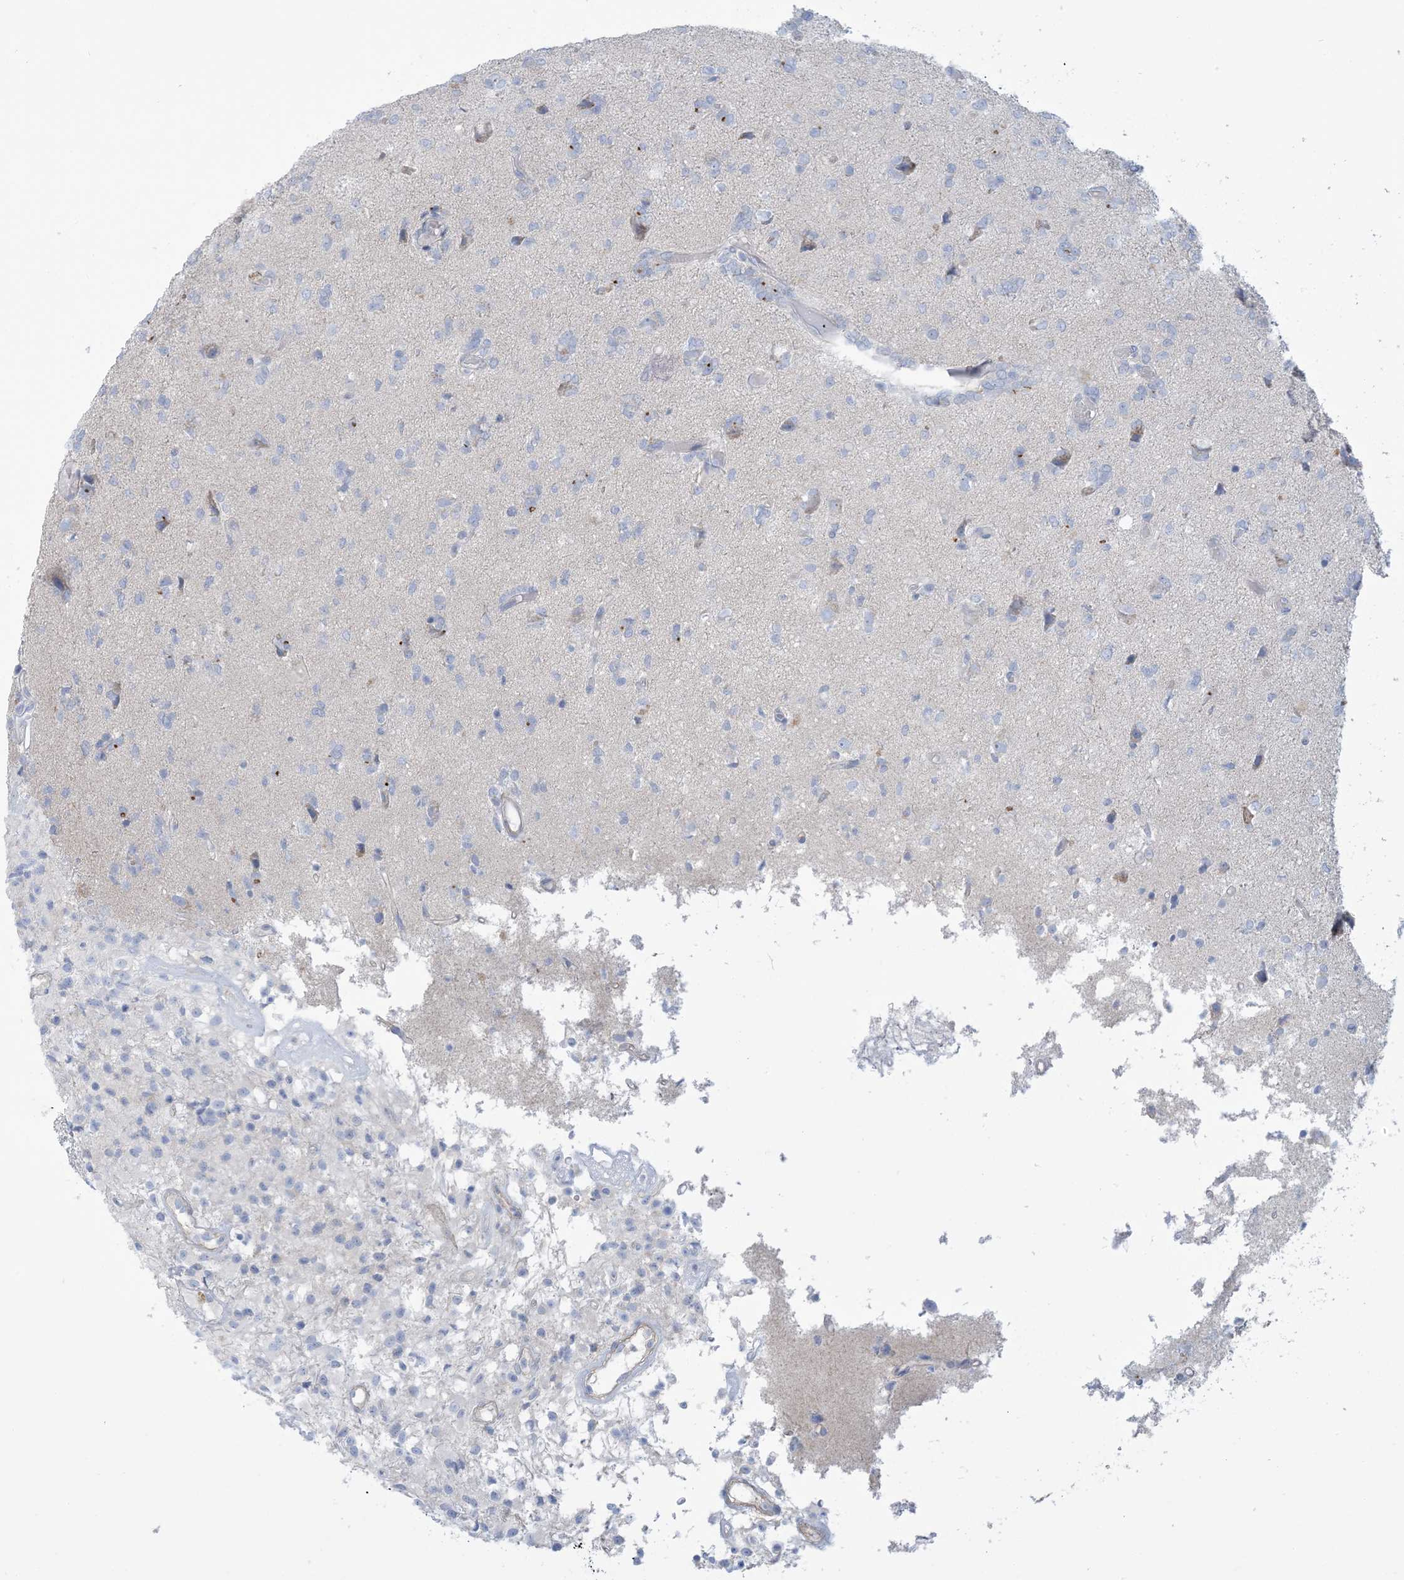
{"staining": {"intensity": "negative", "quantity": "none", "location": "none"}, "tissue": "glioma", "cell_type": "Tumor cells", "image_type": "cancer", "snomed": [{"axis": "morphology", "description": "Glioma, malignant, High grade"}, {"axis": "topography", "description": "Brain"}], "caption": "DAB immunohistochemical staining of human glioma reveals no significant expression in tumor cells.", "gene": "MTHFD2L", "patient": {"sex": "female", "age": 59}}